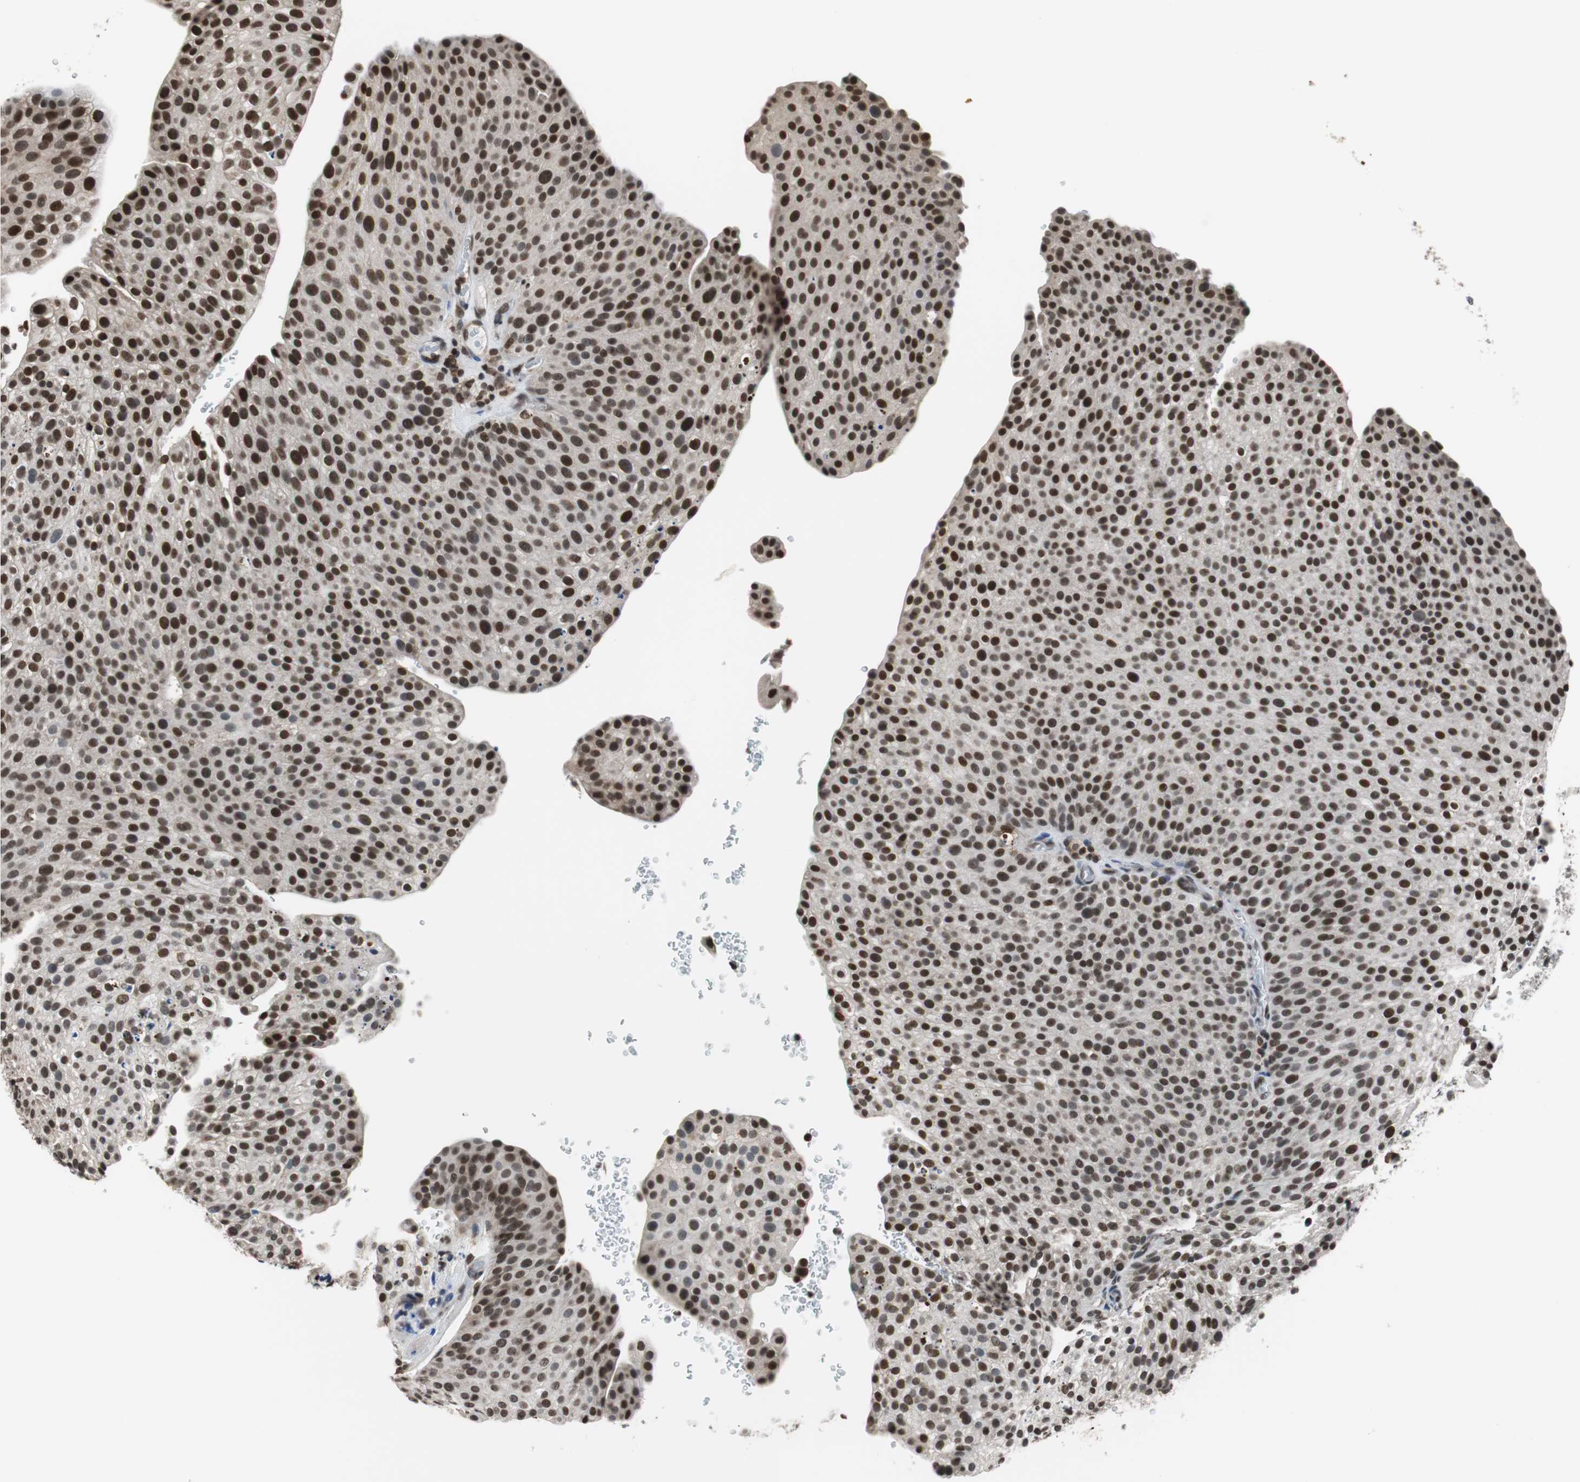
{"staining": {"intensity": "strong", "quantity": ">75%", "location": "nuclear"}, "tissue": "urothelial cancer", "cell_type": "Tumor cells", "image_type": "cancer", "snomed": [{"axis": "morphology", "description": "Urothelial carcinoma, Low grade"}, {"axis": "topography", "description": "Smooth muscle"}, {"axis": "topography", "description": "Urinary bladder"}], "caption": "An IHC photomicrograph of tumor tissue is shown. Protein staining in brown highlights strong nuclear positivity in urothelial carcinoma (low-grade) within tumor cells.", "gene": "REST", "patient": {"sex": "male", "age": 60}}